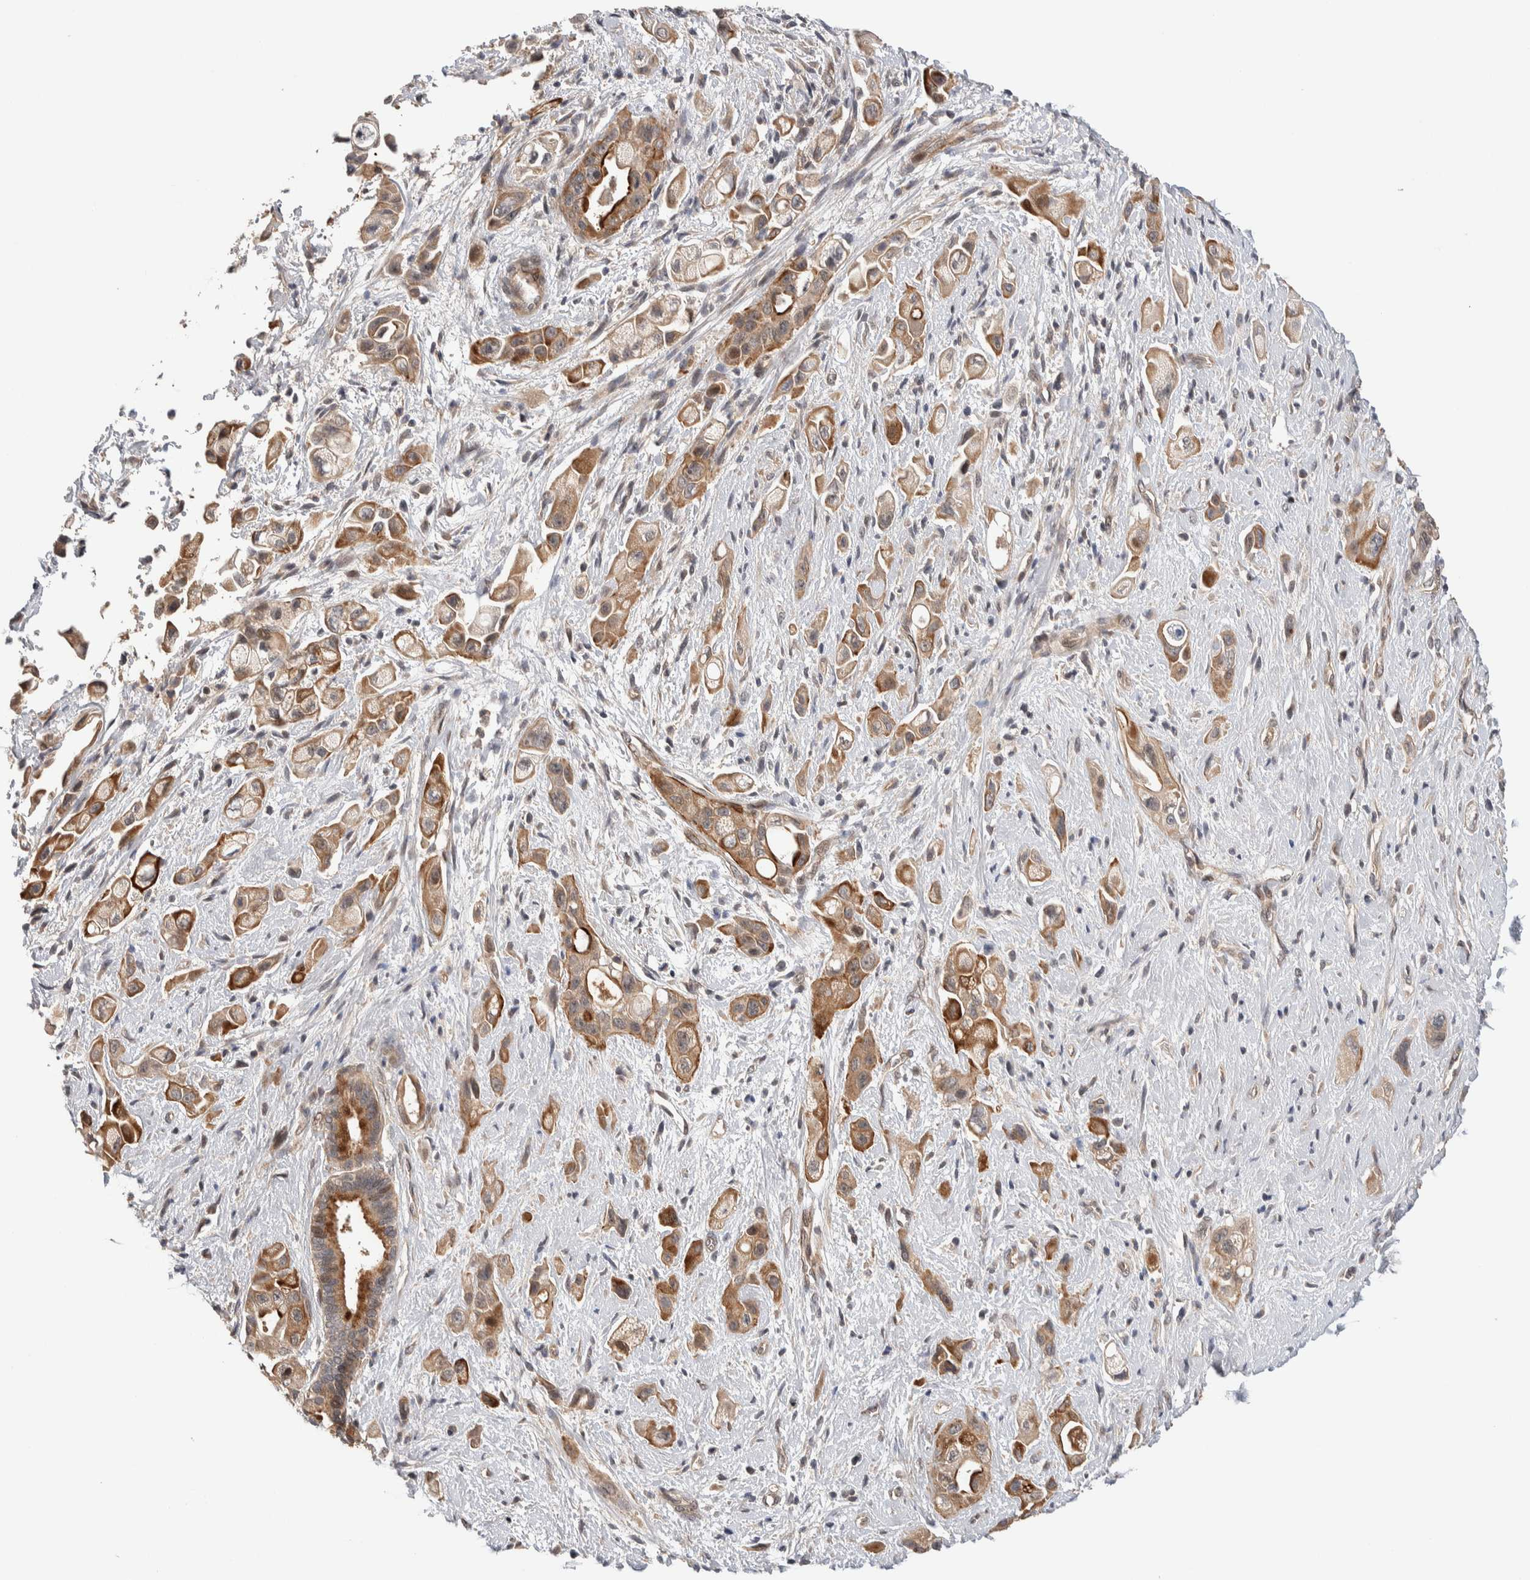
{"staining": {"intensity": "moderate", "quantity": ">75%", "location": "cytoplasmic/membranous"}, "tissue": "pancreatic cancer", "cell_type": "Tumor cells", "image_type": "cancer", "snomed": [{"axis": "morphology", "description": "Adenocarcinoma, NOS"}, {"axis": "topography", "description": "Pancreas"}], "caption": "Pancreatic adenocarcinoma stained for a protein exhibits moderate cytoplasmic/membranous positivity in tumor cells. (brown staining indicates protein expression, while blue staining denotes nuclei).", "gene": "PRDM15", "patient": {"sex": "female", "age": 66}}